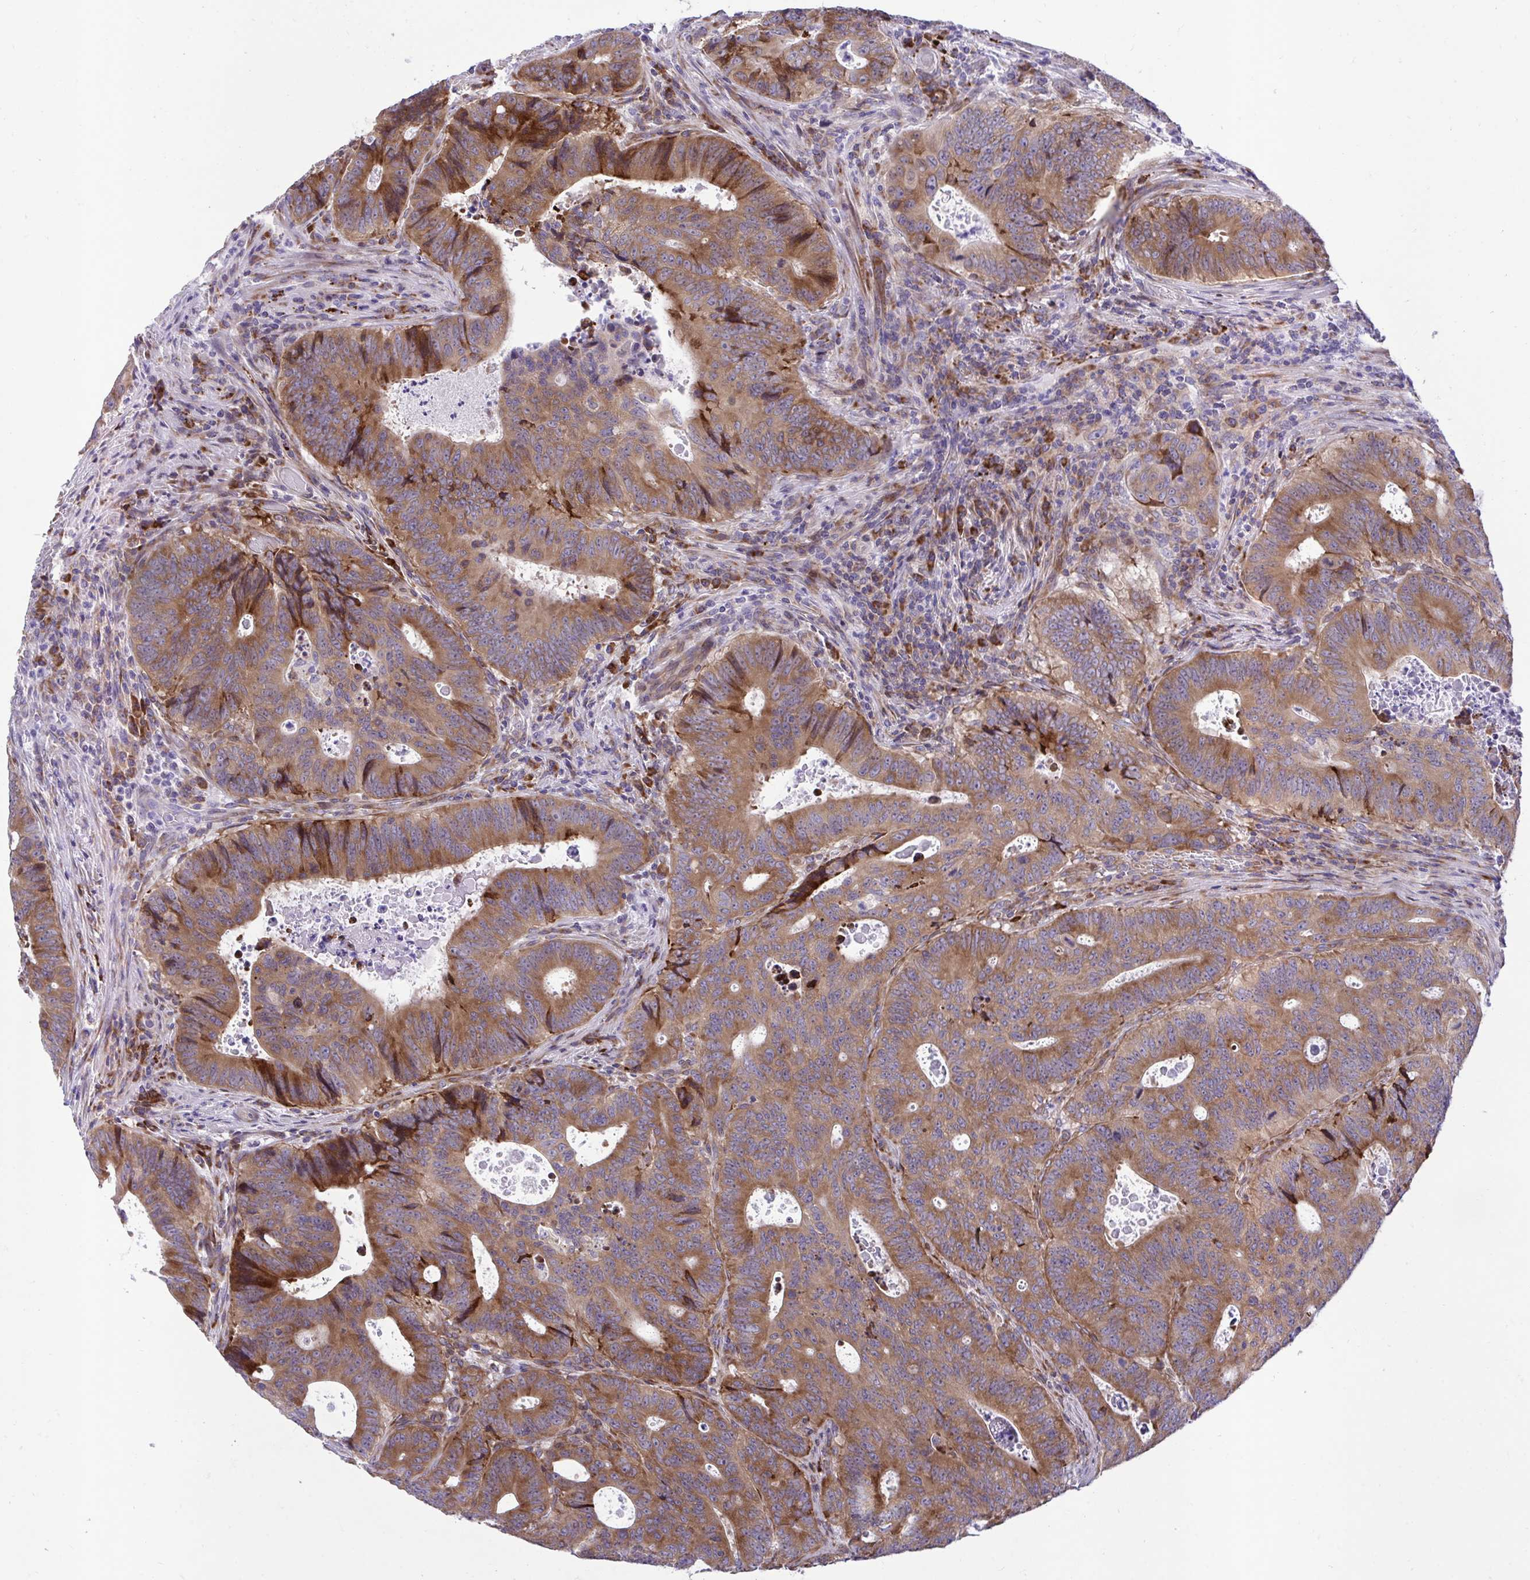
{"staining": {"intensity": "moderate", "quantity": ">75%", "location": "cytoplasmic/membranous"}, "tissue": "colorectal cancer", "cell_type": "Tumor cells", "image_type": "cancer", "snomed": [{"axis": "morphology", "description": "Adenocarcinoma, NOS"}, {"axis": "topography", "description": "Colon"}], "caption": "Tumor cells exhibit medium levels of moderate cytoplasmic/membranous expression in about >75% of cells in human colorectal adenocarcinoma.", "gene": "RPS15", "patient": {"sex": "male", "age": 62}}